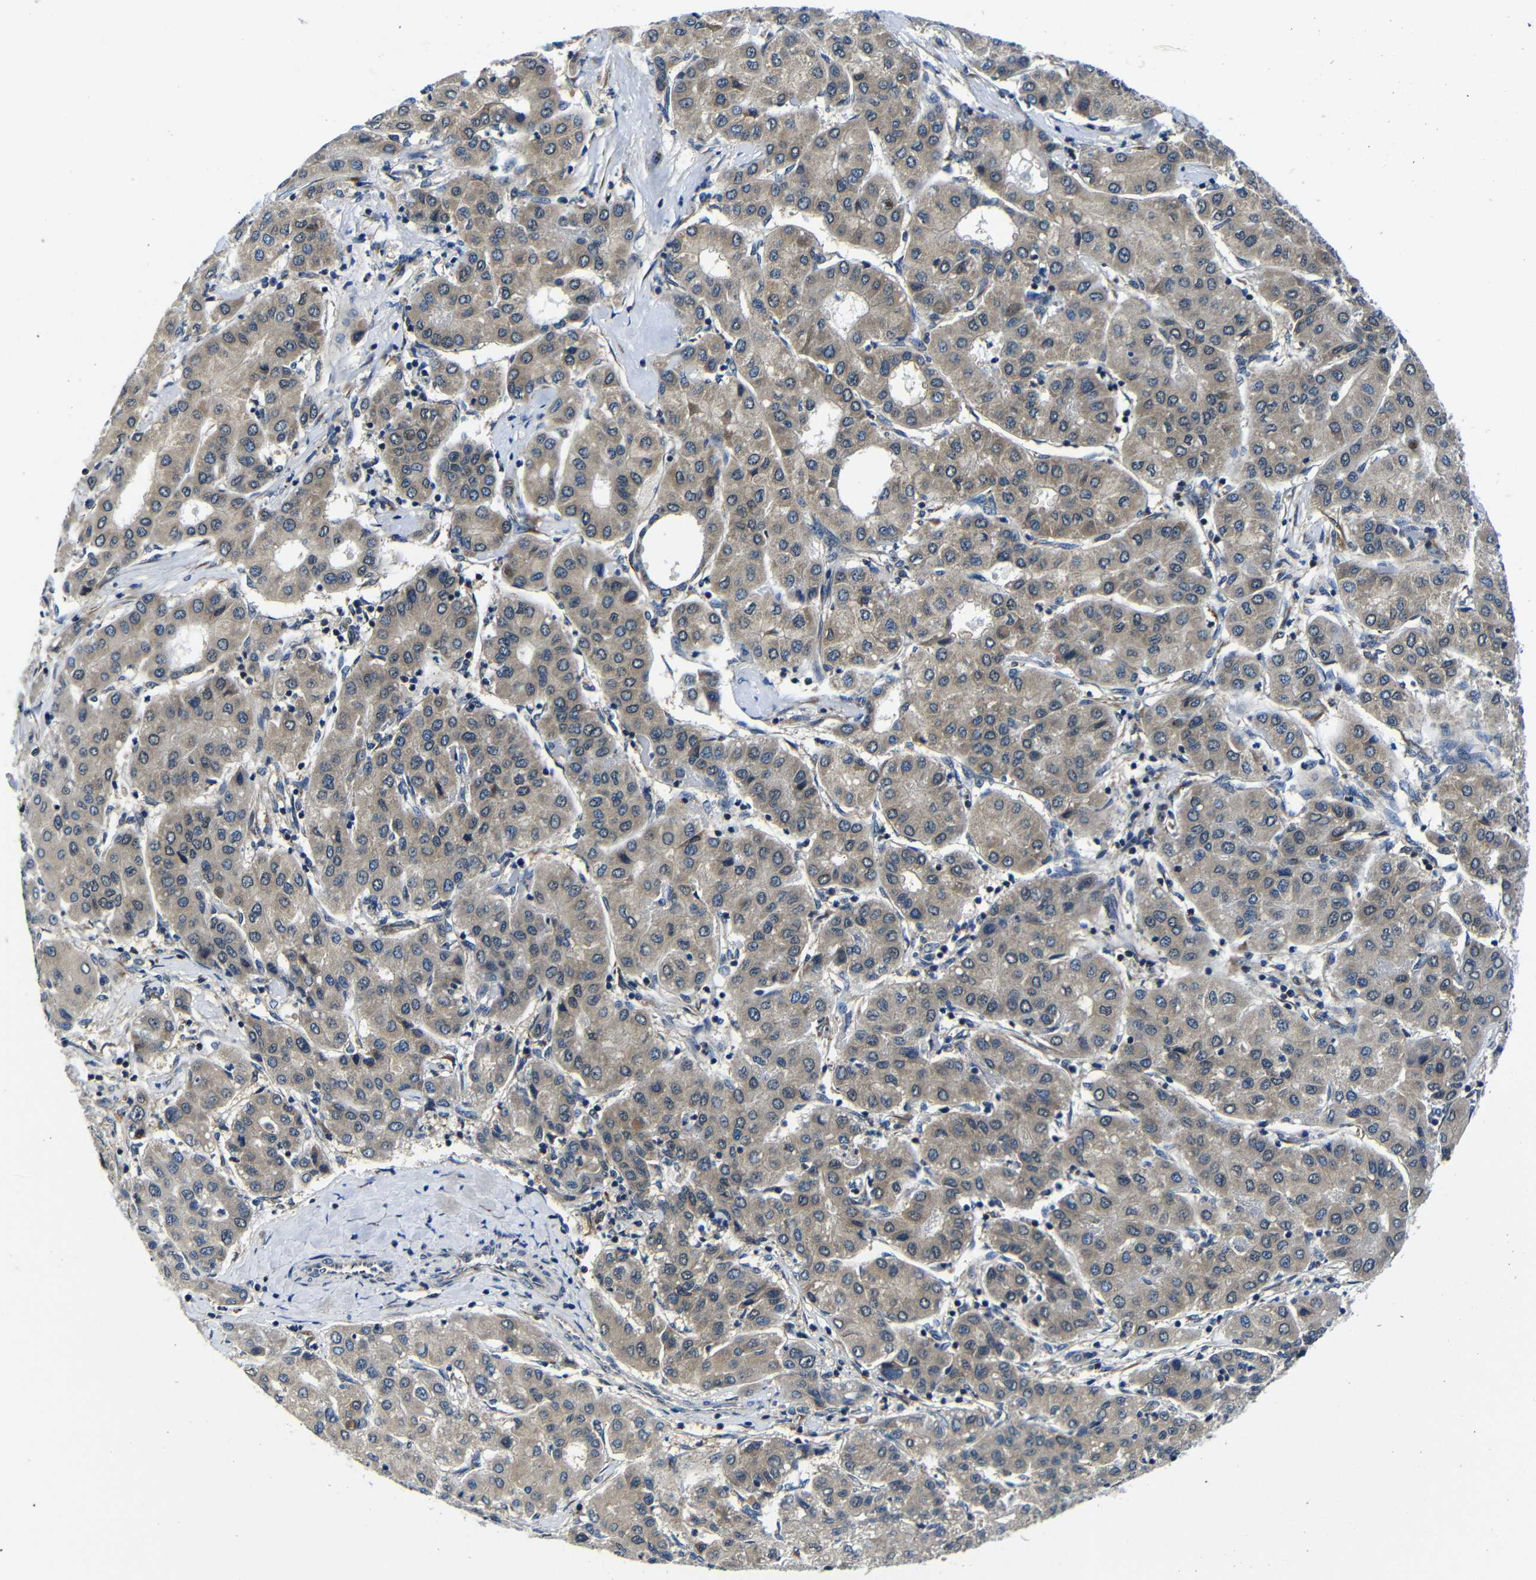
{"staining": {"intensity": "moderate", "quantity": ">75%", "location": "cytoplasmic/membranous"}, "tissue": "liver cancer", "cell_type": "Tumor cells", "image_type": "cancer", "snomed": [{"axis": "morphology", "description": "Carcinoma, Hepatocellular, NOS"}, {"axis": "topography", "description": "Liver"}], "caption": "High-power microscopy captured an IHC histopathology image of hepatocellular carcinoma (liver), revealing moderate cytoplasmic/membranous positivity in approximately >75% of tumor cells.", "gene": "FKBP14", "patient": {"sex": "male", "age": 65}}